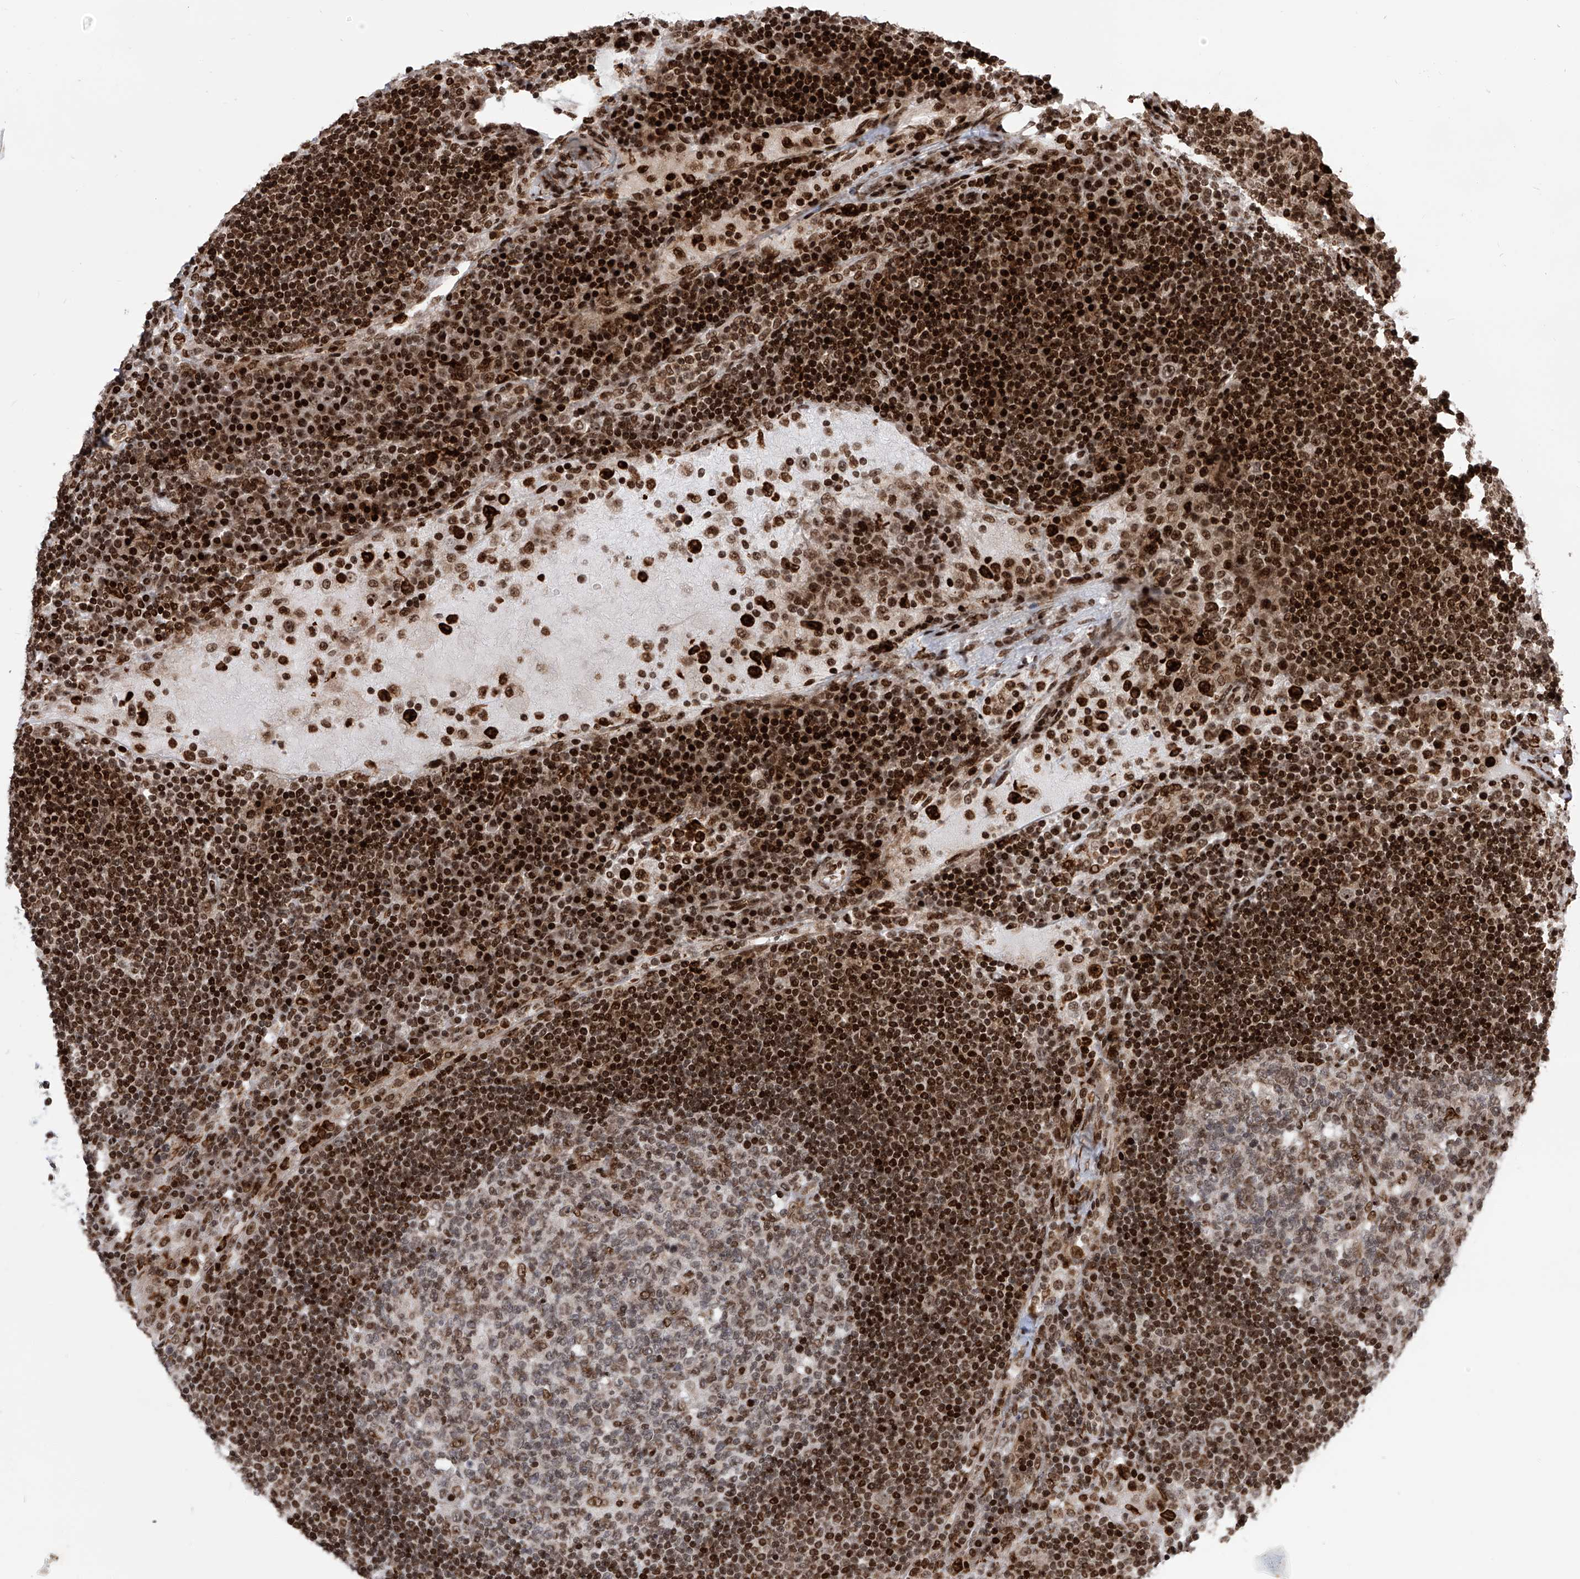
{"staining": {"intensity": "moderate", "quantity": "<25%", "location": "nuclear"}, "tissue": "lymph node", "cell_type": "Germinal center cells", "image_type": "normal", "snomed": [{"axis": "morphology", "description": "Normal tissue, NOS"}, {"axis": "topography", "description": "Lymph node"}], "caption": "DAB immunohistochemical staining of unremarkable human lymph node displays moderate nuclear protein expression in about <25% of germinal center cells.", "gene": "PAK1IP1", "patient": {"sex": "female", "age": 53}}